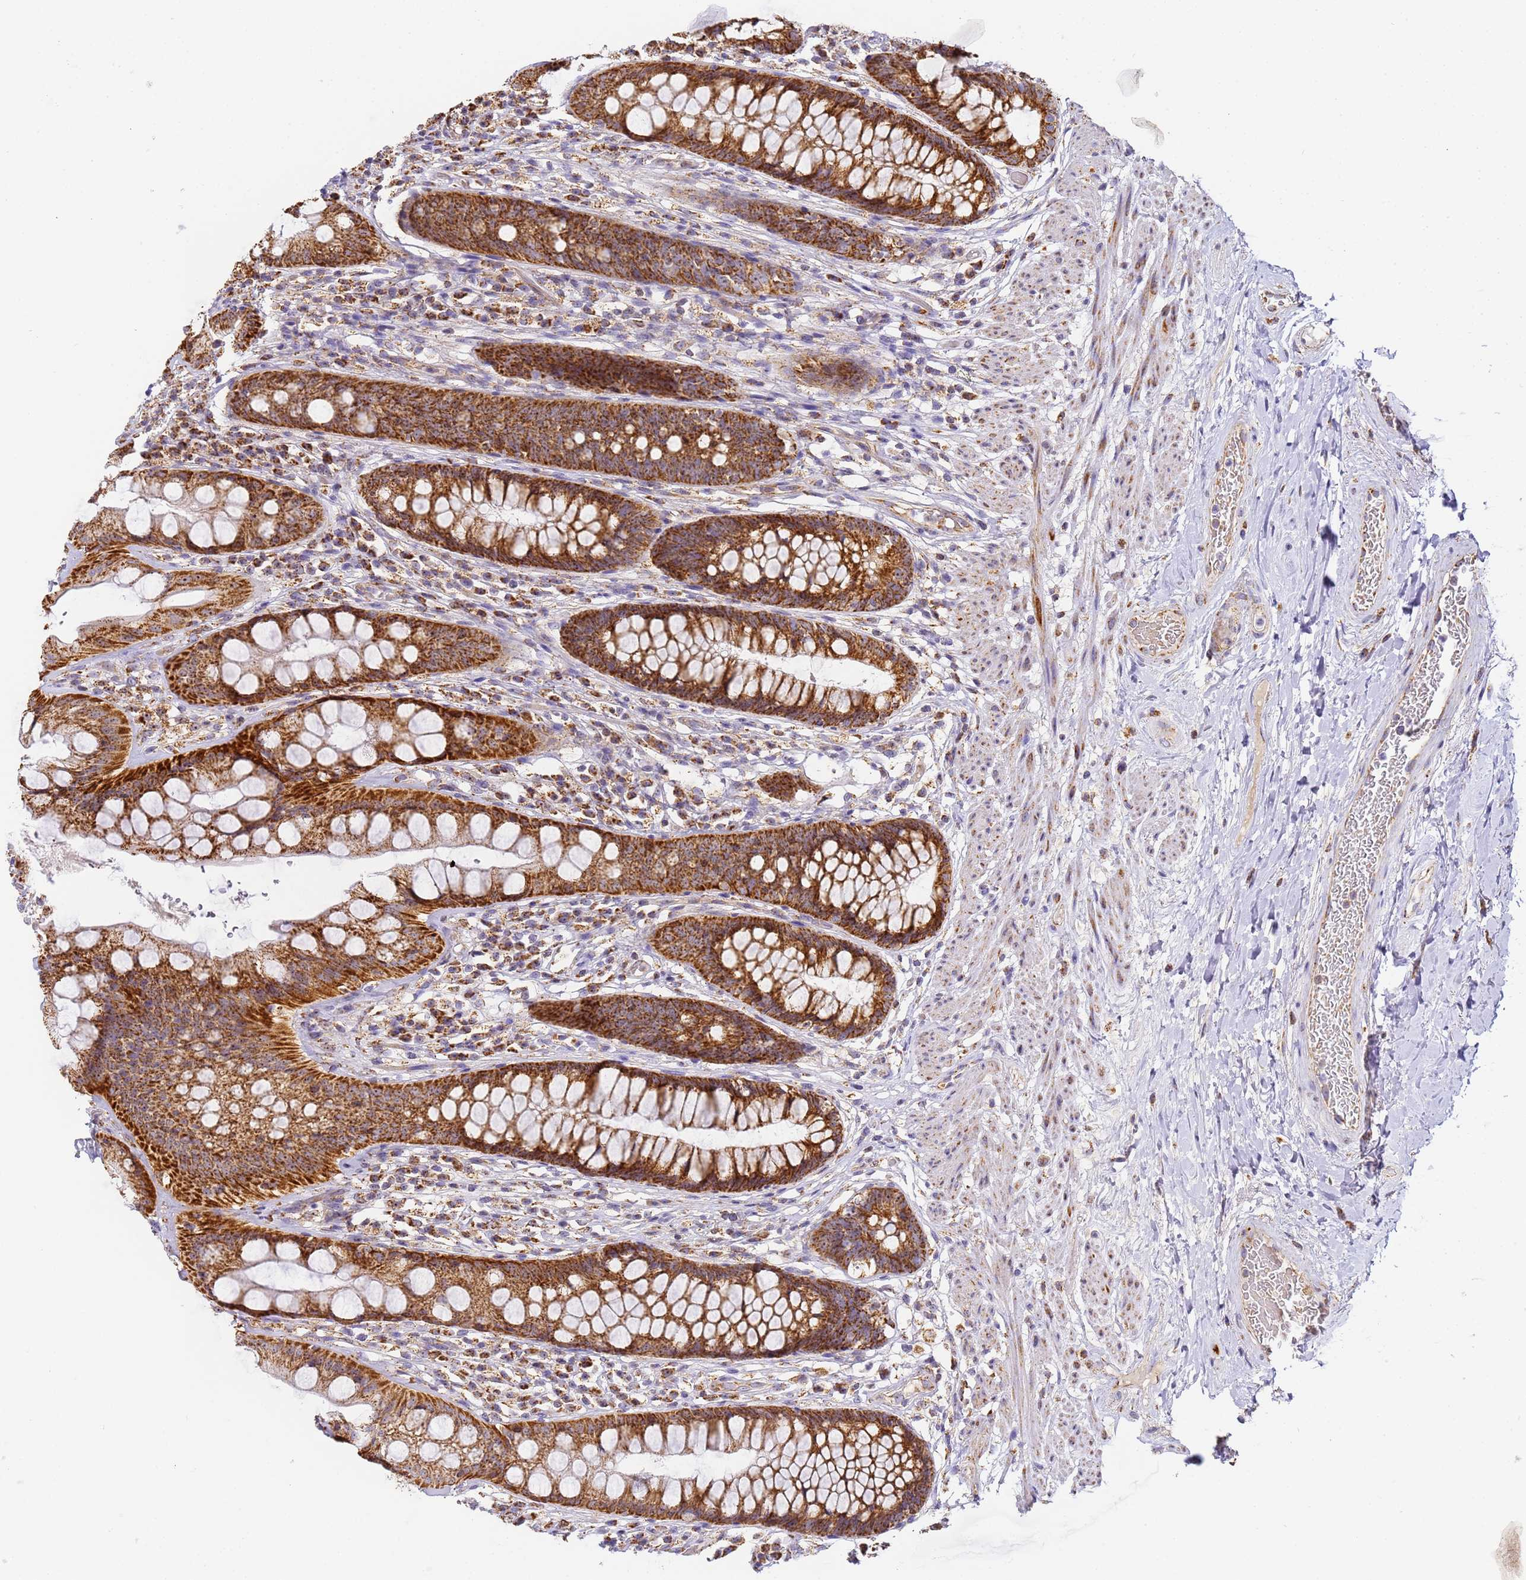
{"staining": {"intensity": "strong", "quantity": ">75%", "location": "cytoplasmic/membranous"}, "tissue": "rectum", "cell_type": "Glandular cells", "image_type": "normal", "snomed": [{"axis": "morphology", "description": "Normal tissue, NOS"}, {"axis": "topography", "description": "Rectum"}], "caption": "Protein analysis of normal rectum shows strong cytoplasmic/membranous expression in approximately >75% of glandular cells. (brown staining indicates protein expression, while blue staining denotes nuclei).", "gene": "FRG2B", "patient": {"sex": "male", "age": 74}}